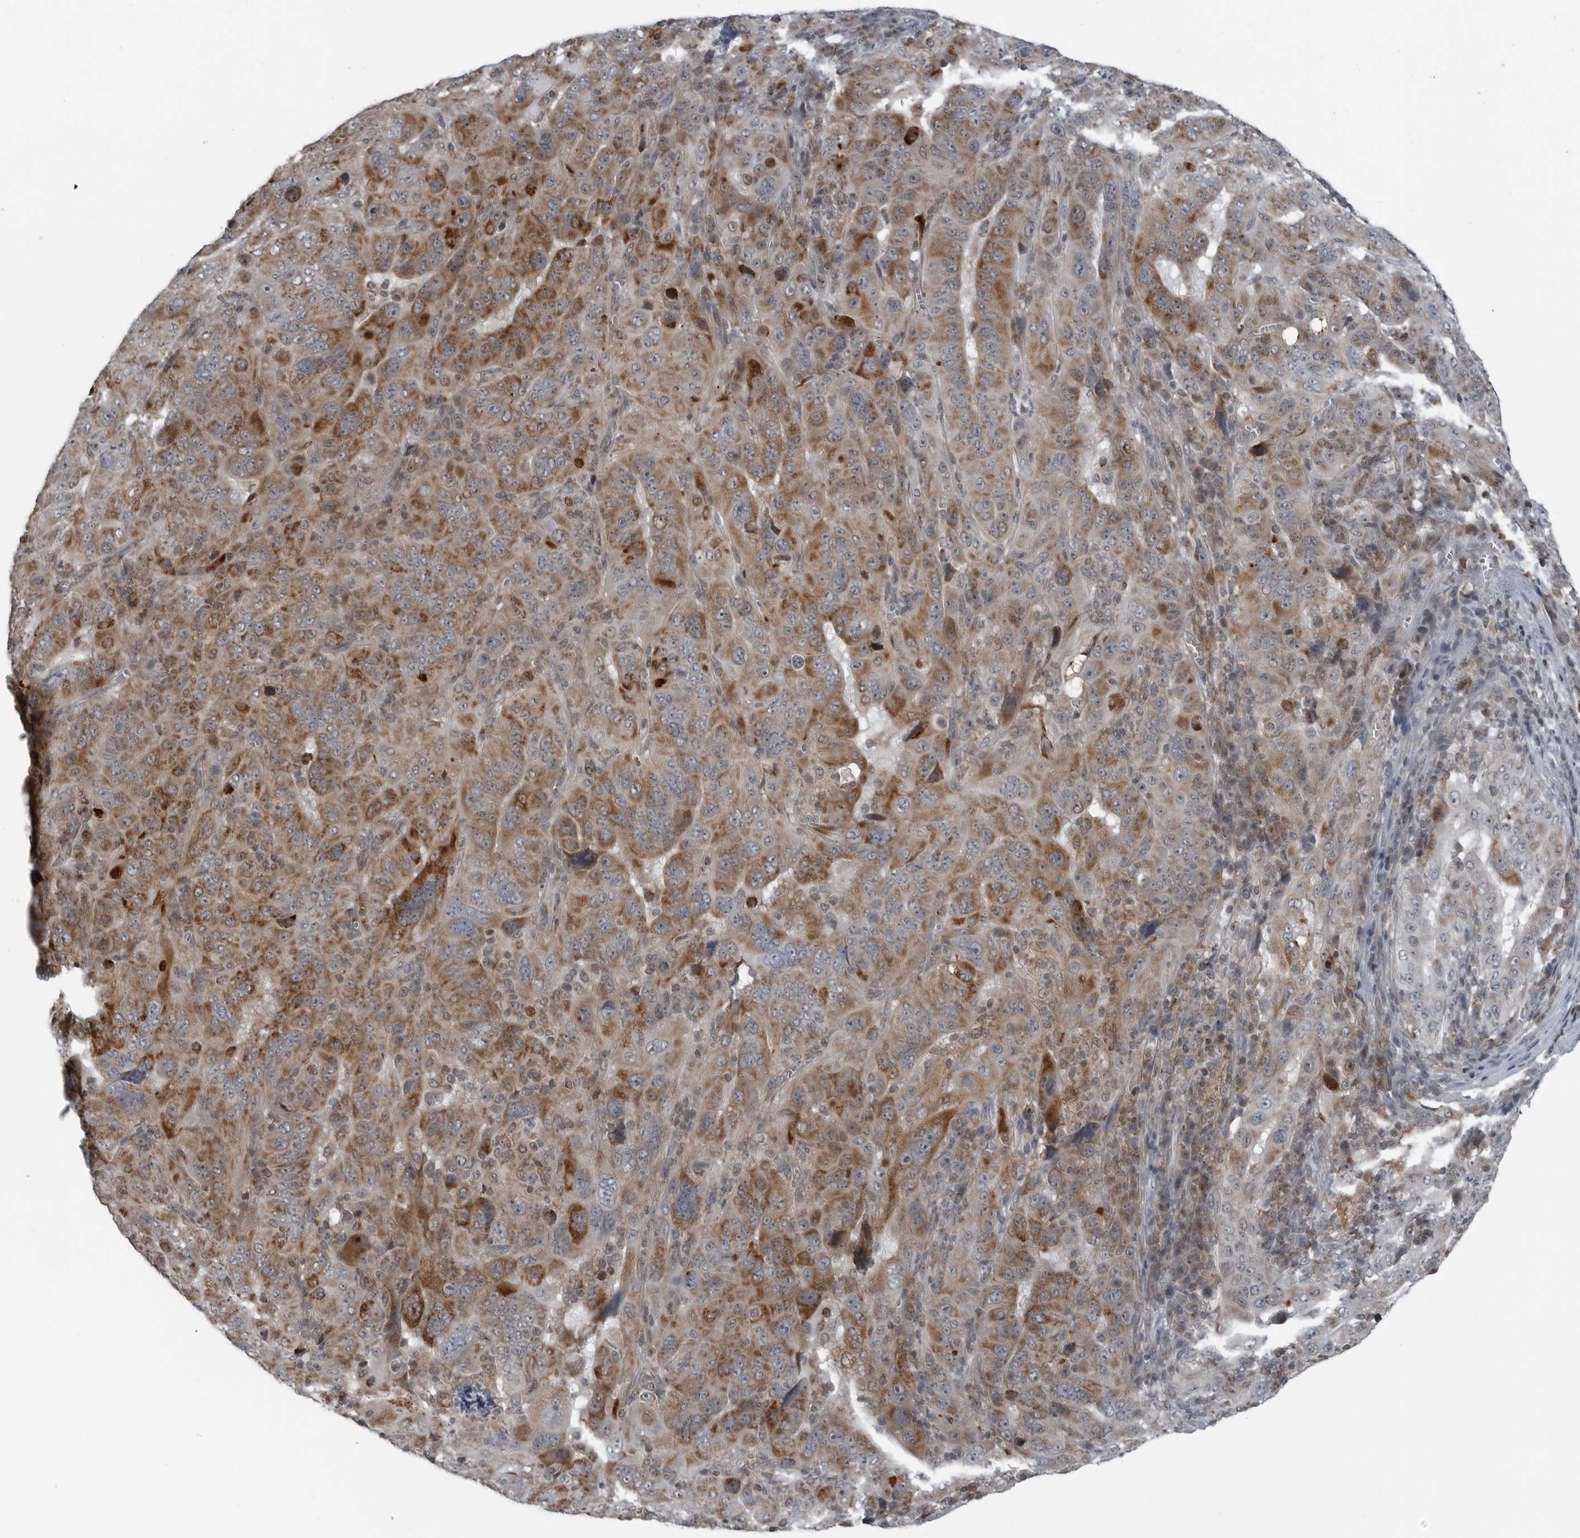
{"staining": {"intensity": "moderate", "quantity": ">75%", "location": "cytoplasmic/membranous"}, "tissue": "pancreatic cancer", "cell_type": "Tumor cells", "image_type": "cancer", "snomed": [{"axis": "morphology", "description": "Adenocarcinoma, NOS"}, {"axis": "topography", "description": "Pancreas"}], "caption": "Protein staining shows moderate cytoplasmic/membranous staining in about >75% of tumor cells in pancreatic cancer (adenocarcinoma).", "gene": "GAK", "patient": {"sex": "male", "age": 63}}